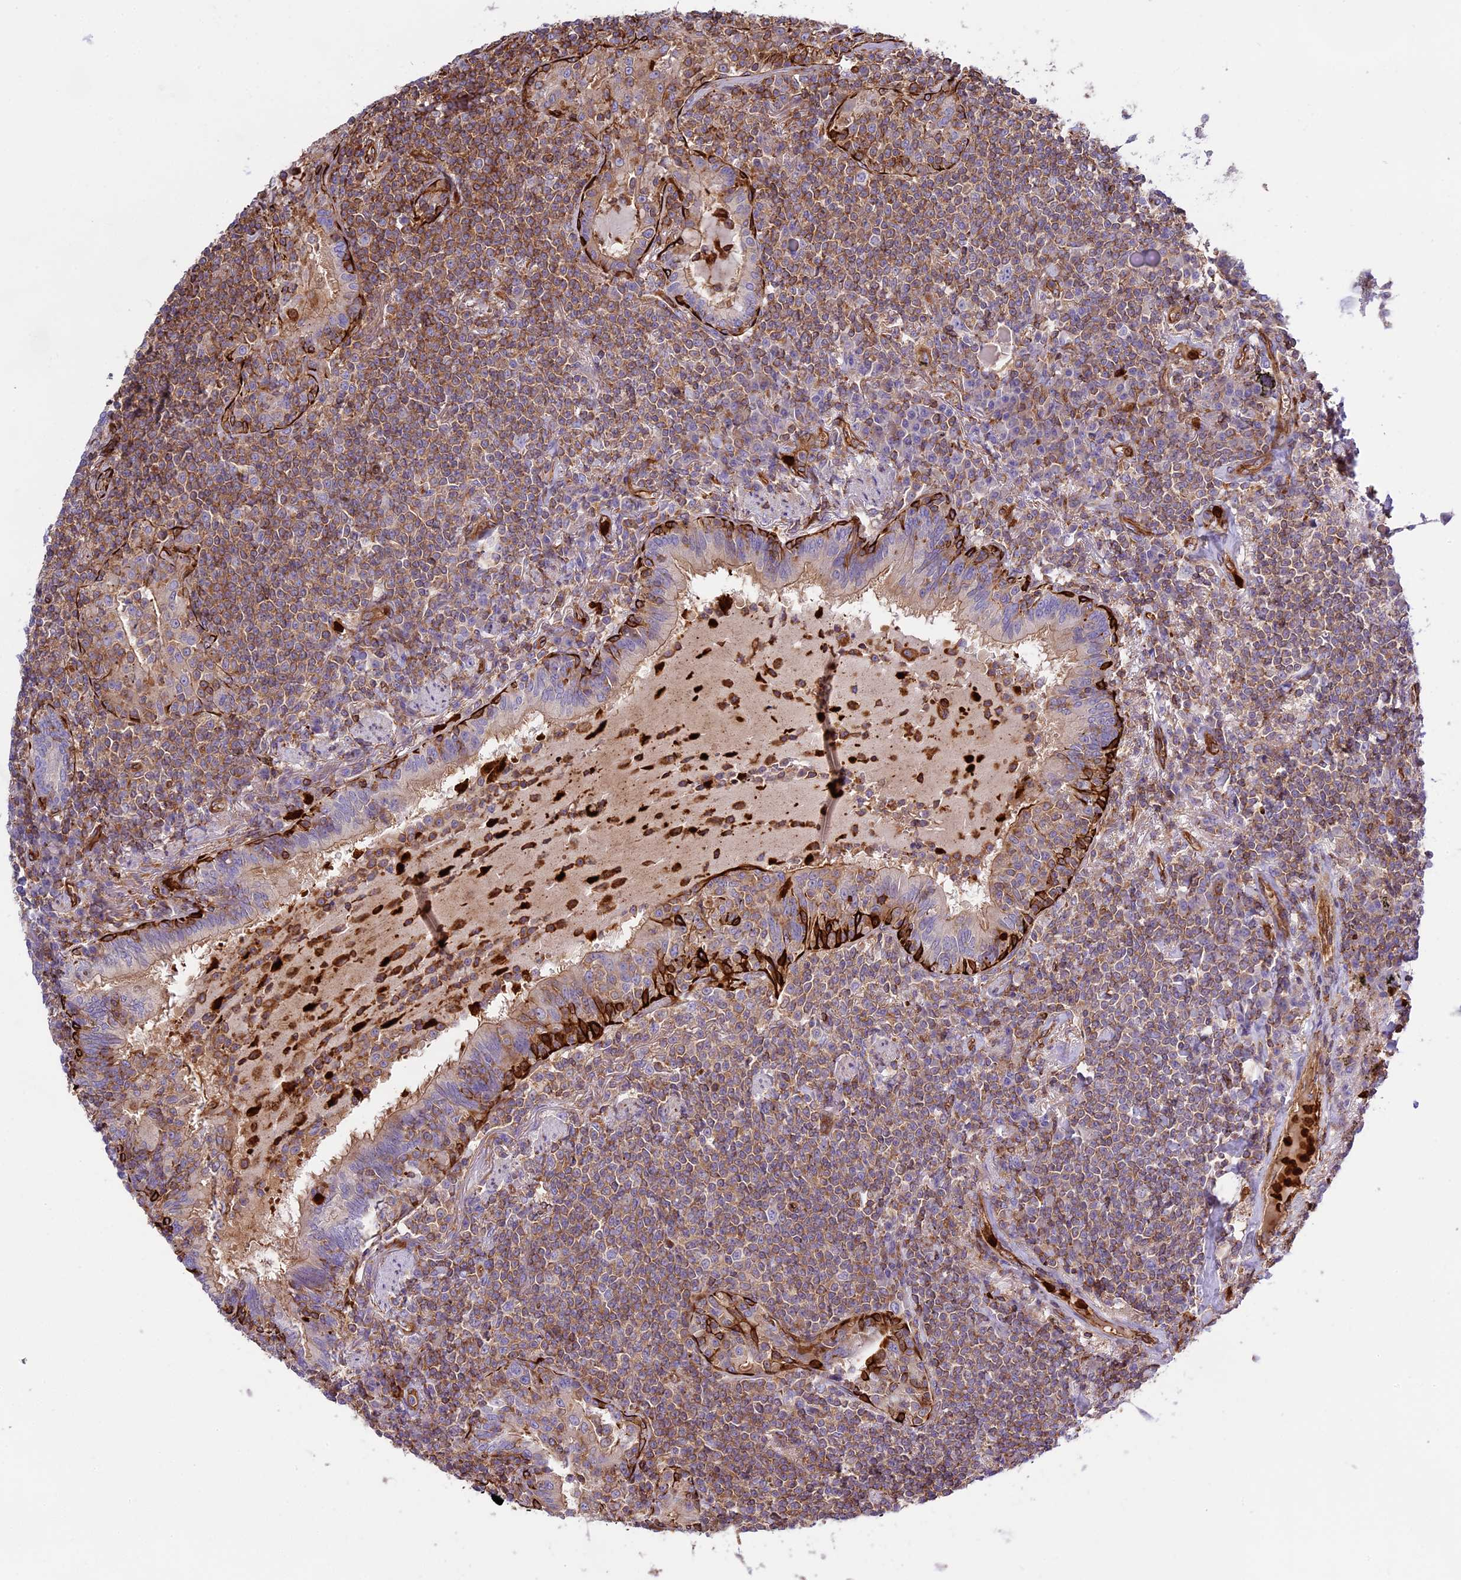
{"staining": {"intensity": "moderate", "quantity": ">75%", "location": "cytoplasmic/membranous"}, "tissue": "lymphoma", "cell_type": "Tumor cells", "image_type": "cancer", "snomed": [{"axis": "morphology", "description": "Malignant lymphoma, non-Hodgkin's type, Low grade"}, {"axis": "topography", "description": "Lung"}], "caption": "Moderate cytoplasmic/membranous positivity for a protein is present in about >75% of tumor cells of low-grade malignant lymphoma, non-Hodgkin's type using immunohistochemistry.", "gene": "CD99L2", "patient": {"sex": "female", "age": 71}}